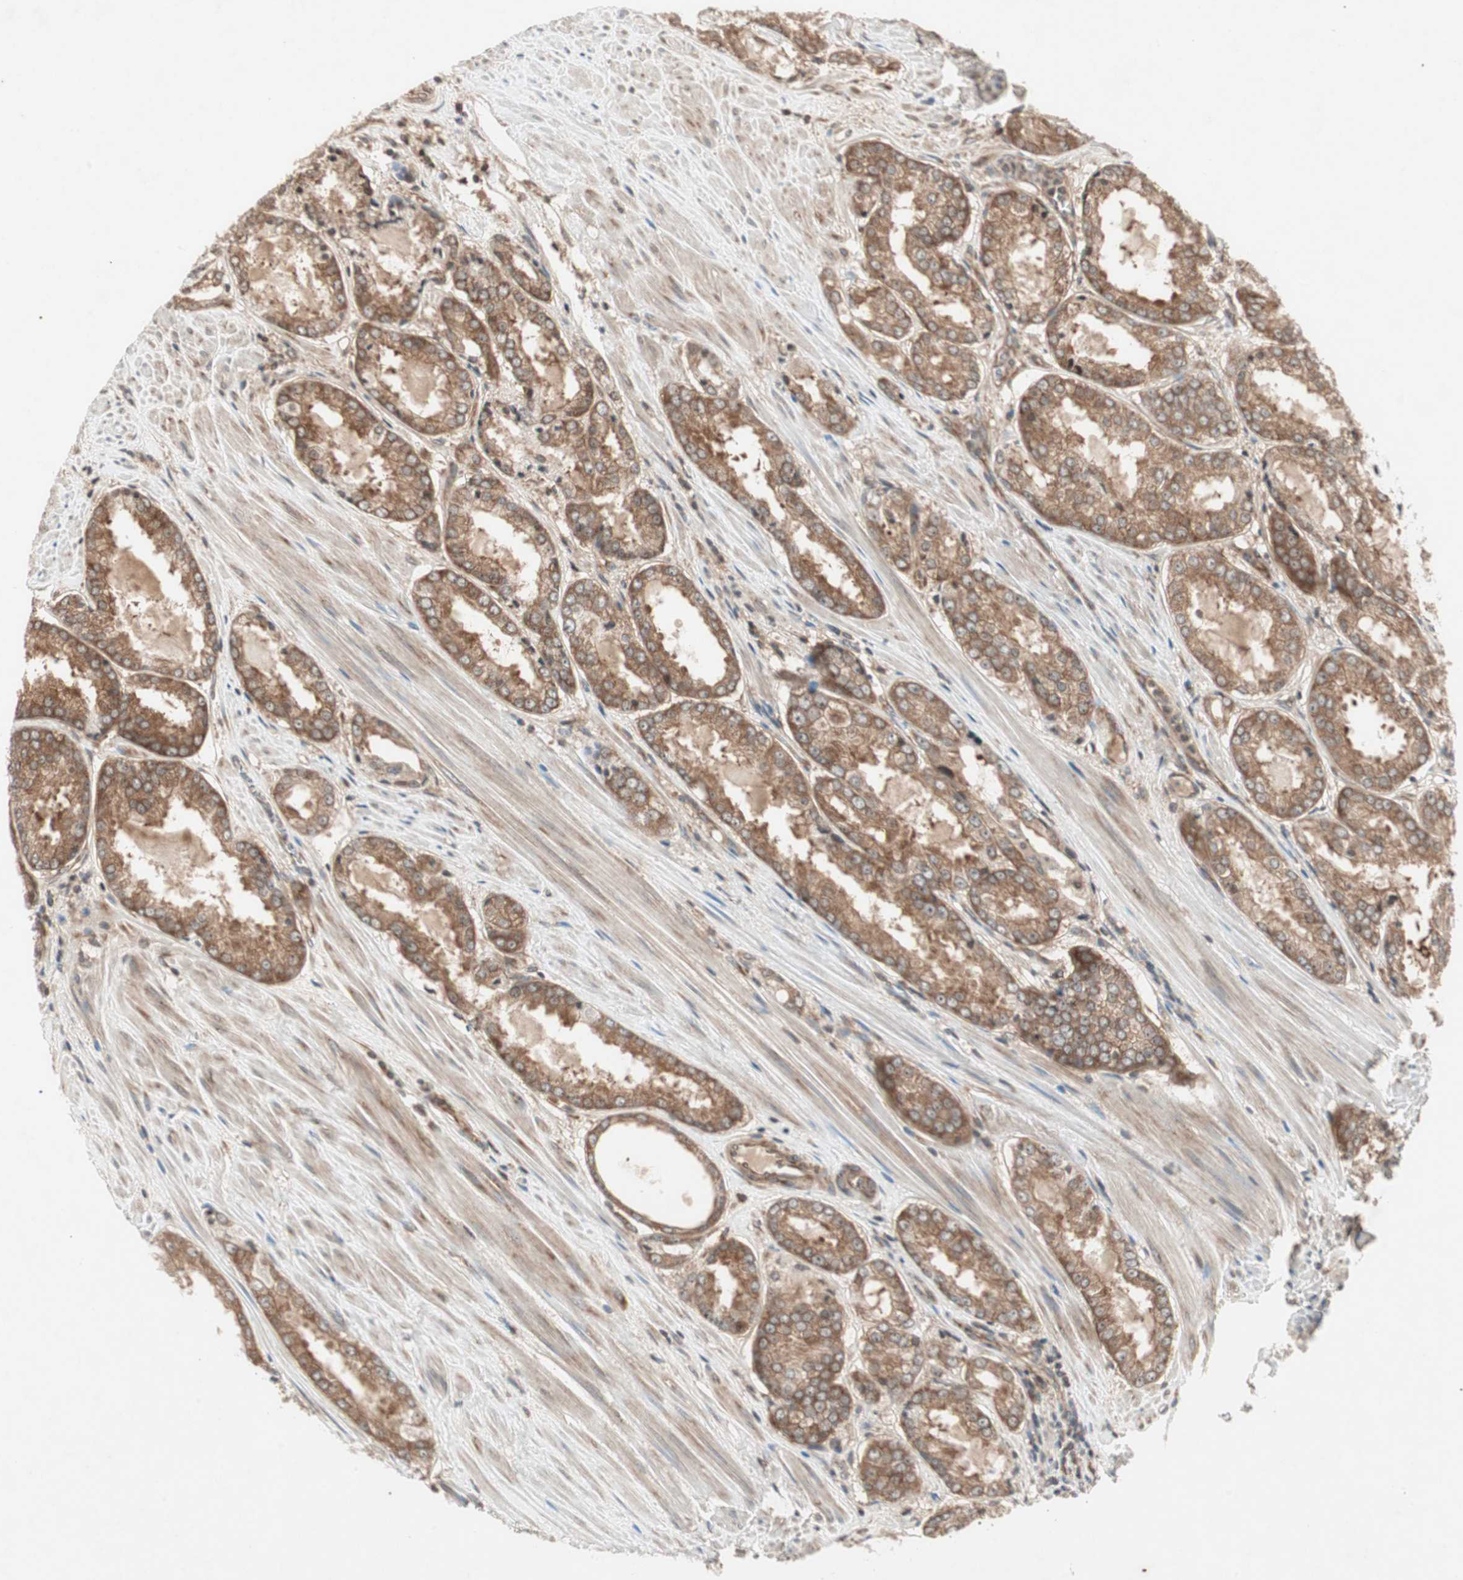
{"staining": {"intensity": "moderate", "quantity": ">75%", "location": "cytoplasmic/membranous"}, "tissue": "prostate cancer", "cell_type": "Tumor cells", "image_type": "cancer", "snomed": [{"axis": "morphology", "description": "Adenocarcinoma, Low grade"}, {"axis": "topography", "description": "Prostate"}], "caption": "This is an image of IHC staining of prostate cancer (adenocarcinoma (low-grade)), which shows moderate expression in the cytoplasmic/membranous of tumor cells.", "gene": "IRS1", "patient": {"sex": "male", "age": 64}}